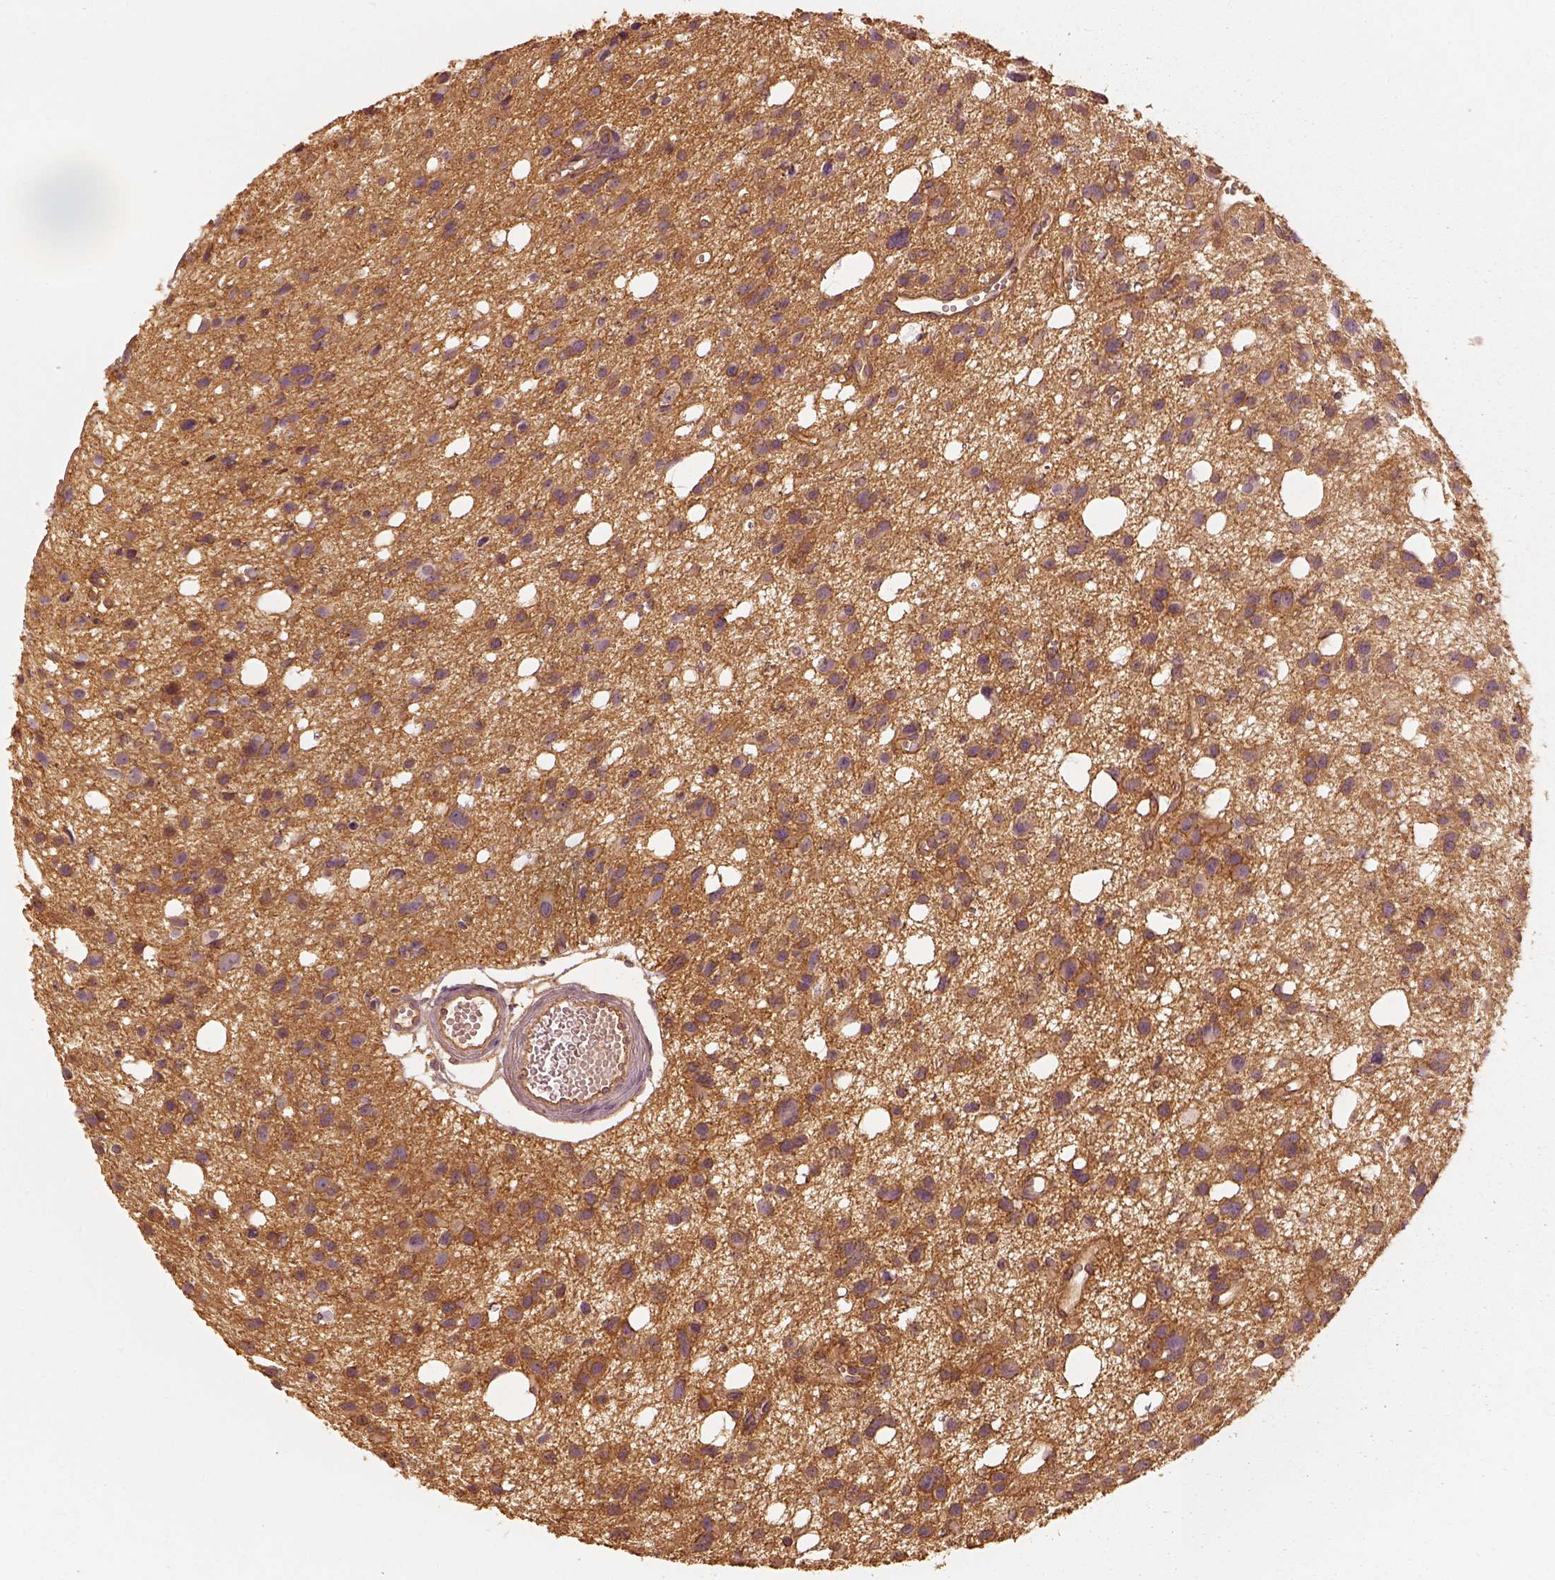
{"staining": {"intensity": "strong", "quantity": ">75%", "location": "cytoplasmic/membranous"}, "tissue": "glioma", "cell_type": "Tumor cells", "image_type": "cancer", "snomed": [{"axis": "morphology", "description": "Glioma, malignant, High grade"}, {"axis": "topography", "description": "Brain"}], "caption": "Approximately >75% of tumor cells in human malignant high-grade glioma reveal strong cytoplasmic/membranous protein staining as visualized by brown immunohistochemical staining.", "gene": "WDR7", "patient": {"sex": "male", "age": 23}}